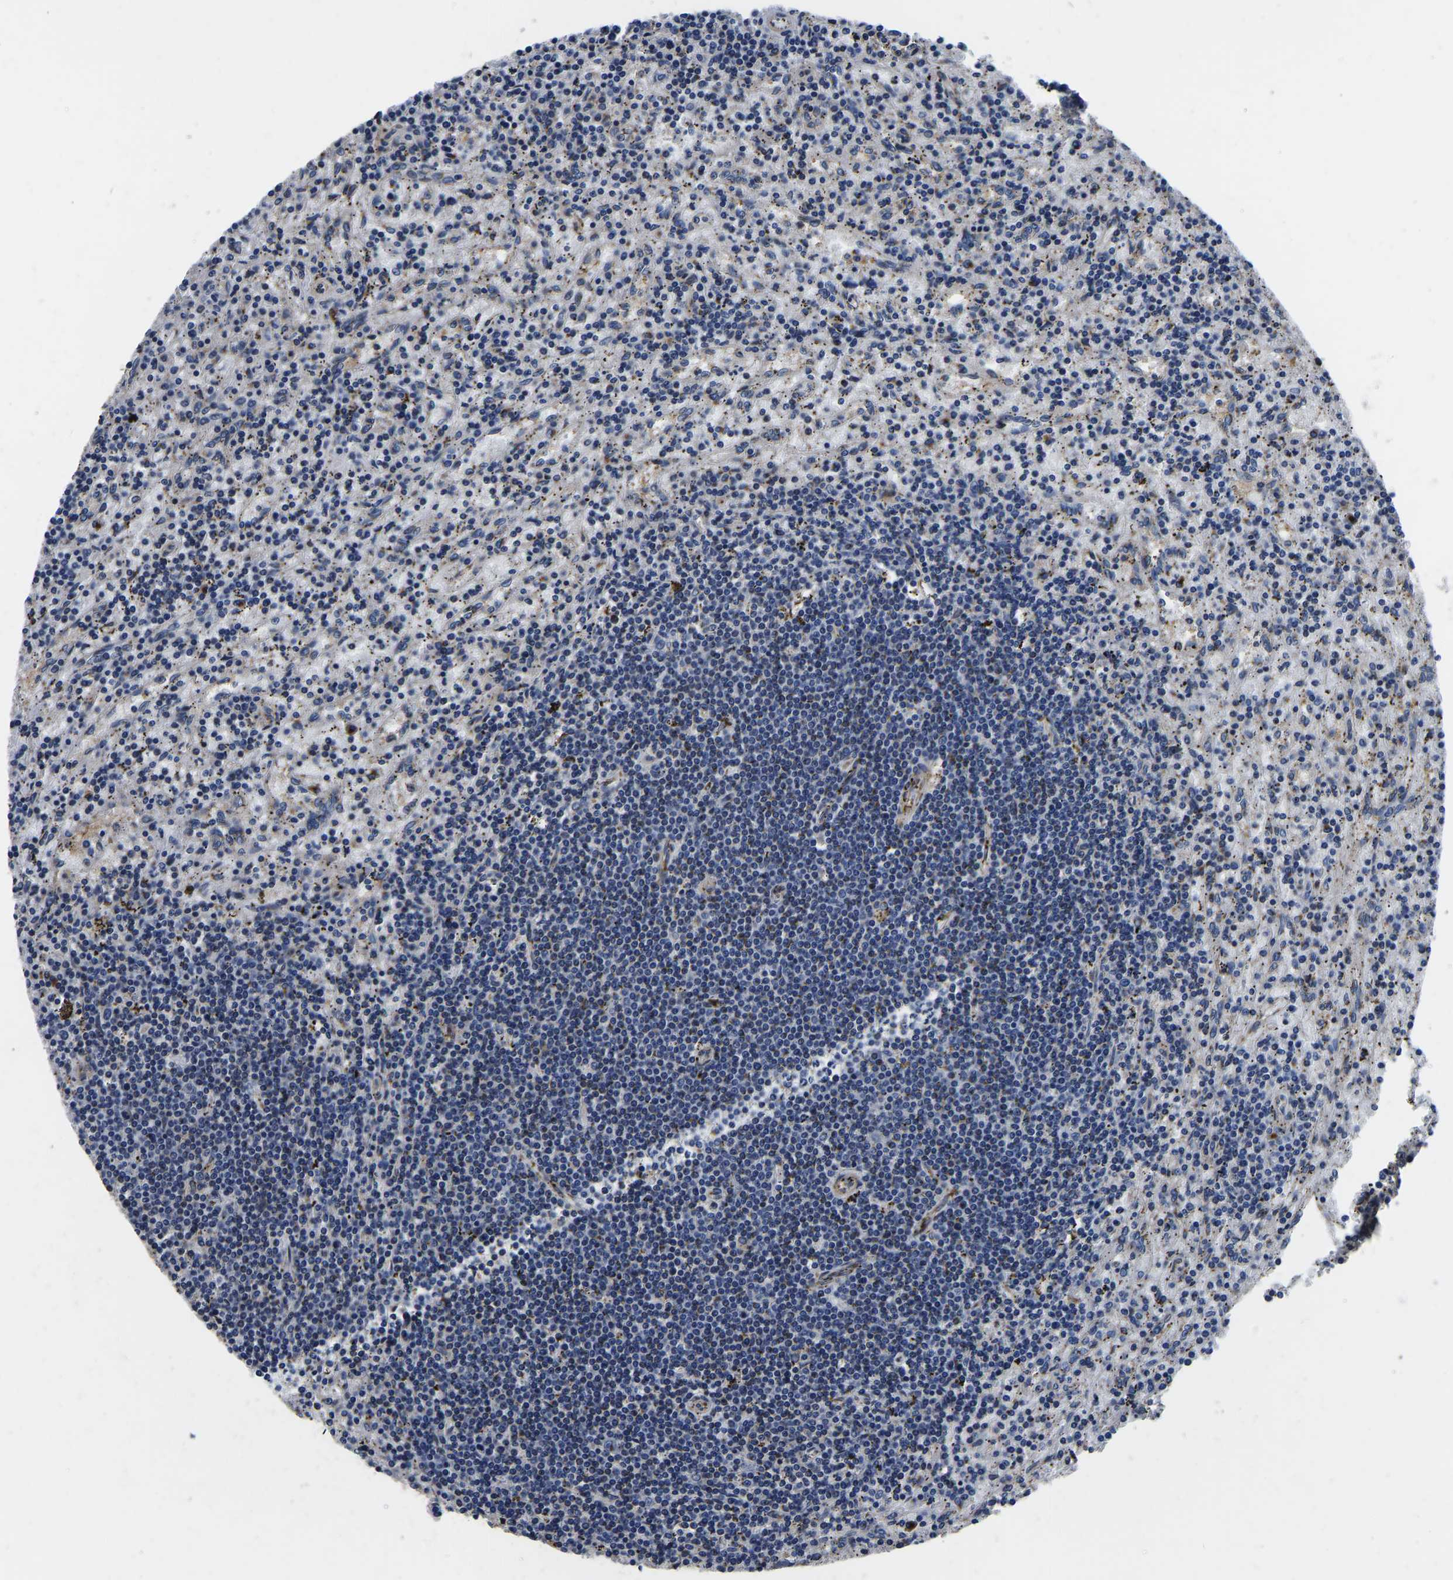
{"staining": {"intensity": "negative", "quantity": "none", "location": "none"}, "tissue": "lymphoma", "cell_type": "Tumor cells", "image_type": "cancer", "snomed": [{"axis": "morphology", "description": "Malignant lymphoma, non-Hodgkin's type, Low grade"}, {"axis": "topography", "description": "Spleen"}], "caption": "A histopathology image of human low-grade malignant lymphoma, non-Hodgkin's type is negative for staining in tumor cells.", "gene": "RABAC1", "patient": {"sex": "male", "age": 76}}